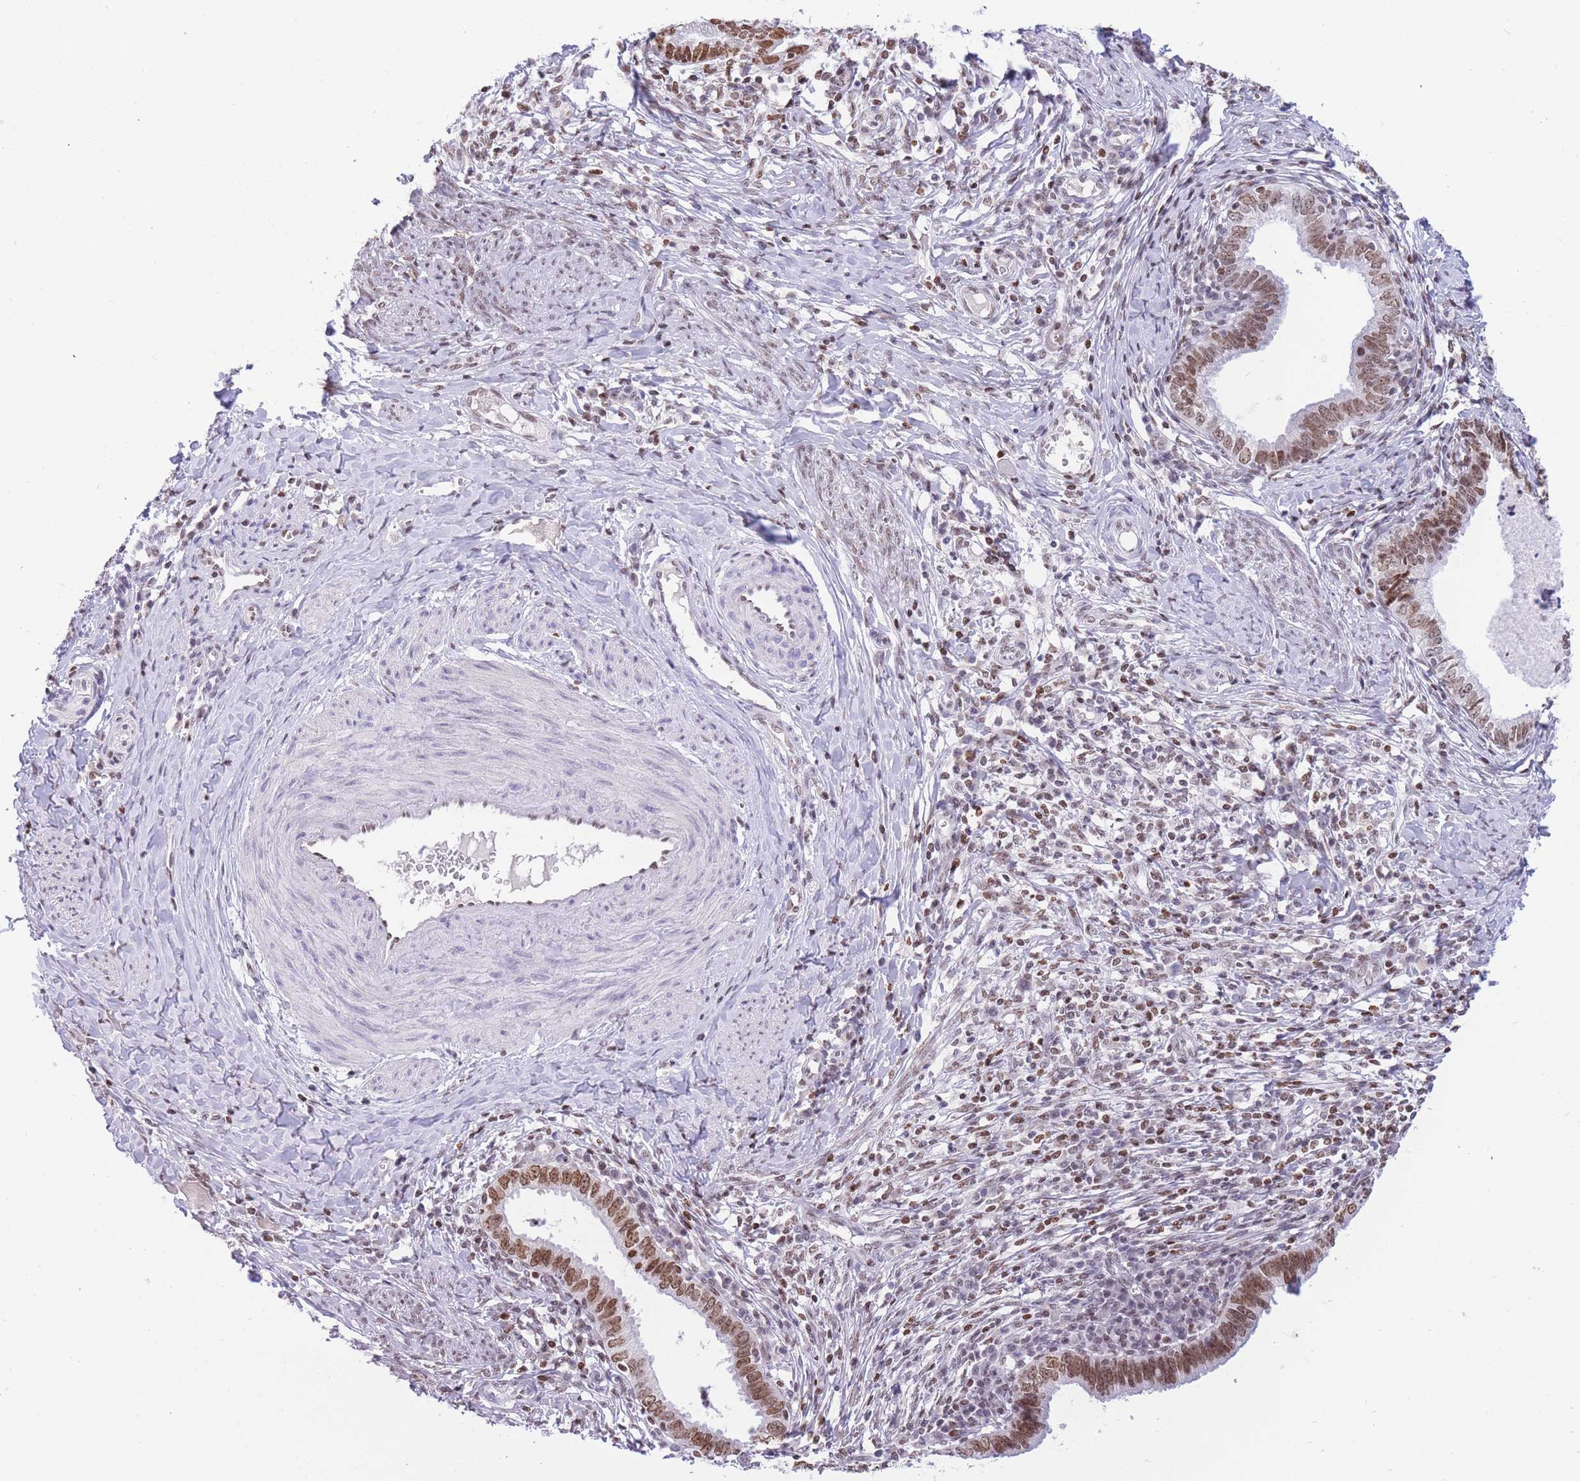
{"staining": {"intensity": "moderate", "quantity": ">75%", "location": "nuclear"}, "tissue": "cervical cancer", "cell_type": "Tumor cells", "image_type": "cancer", "snomed": [{"axis": "morphology", "description": "Adenocarcinoma, NOS"}, {"axis": "topography", "description": "Cervix"}], "caption": "A brown stain highlights moderate nuclear expression of a protein in cervical cancer tumor cells.", "gene": "HMGN1", "patient": {"sex": "female", "age": 36}}